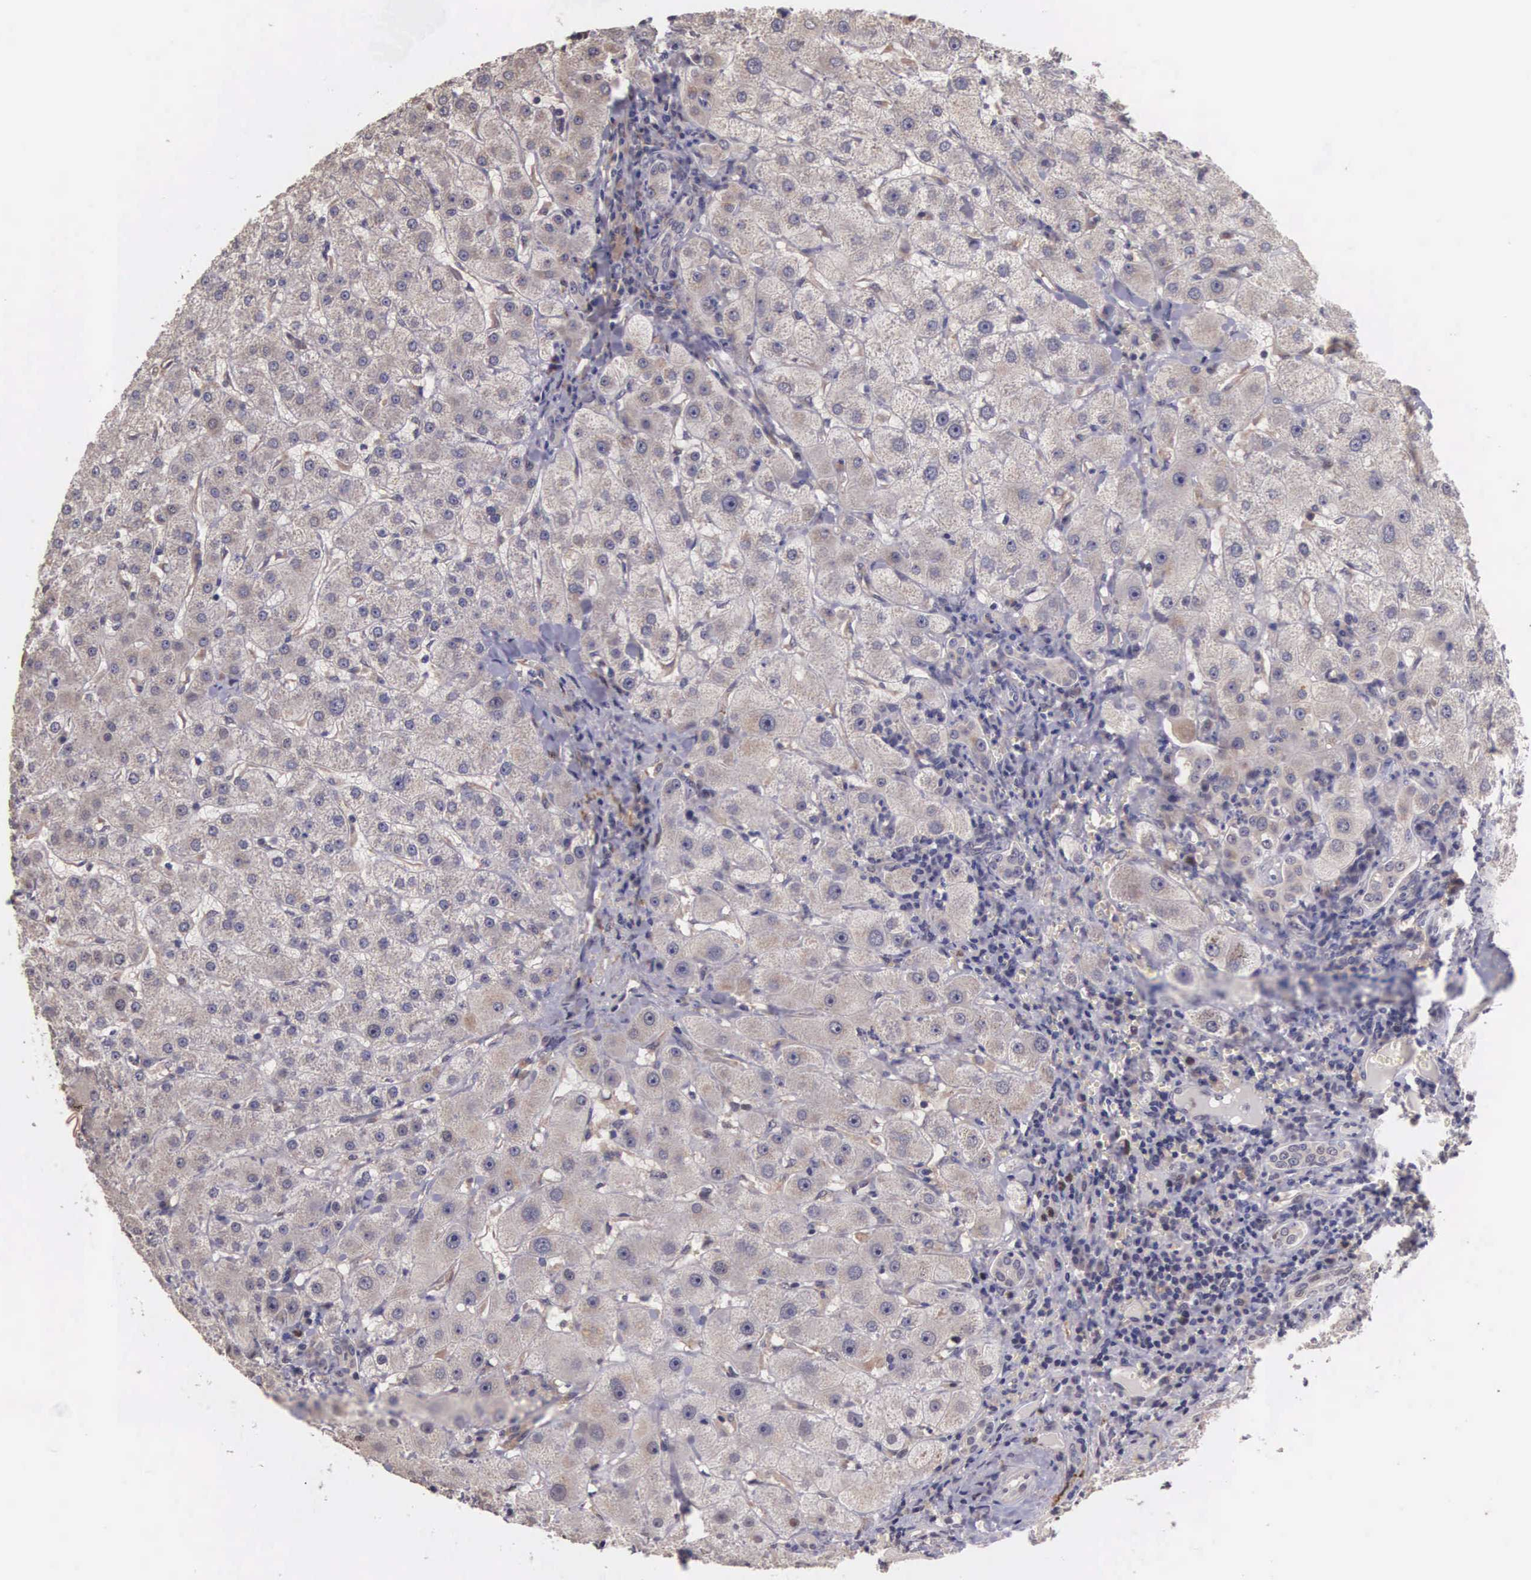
{"staining": {"intensity": "weak", "quantity": "25%-75%", "location": "cytoplasmic/membranous"}, "tissue": "liver", "cell_type": "Cholangiocytes", "image_type": "normal", "snomed": [{"axis": "morphology", "description": "Normal tissue, NOS"}, {"axis": "topography", "description": "Liver"}], "caption": "IHC (DAB (3,3'-diaminobenzidine)) staining of benign human liver demonstrates weak cytoplasmic/membranous protein expression in about 25%-75% of cholangiocytes. Using DAB (brown) and hematoxylin (blue) stains, captured at high magnification using brightfield microscopy.", "gene": "CDC45", "patient": {"sex": "female", "age": 79}}